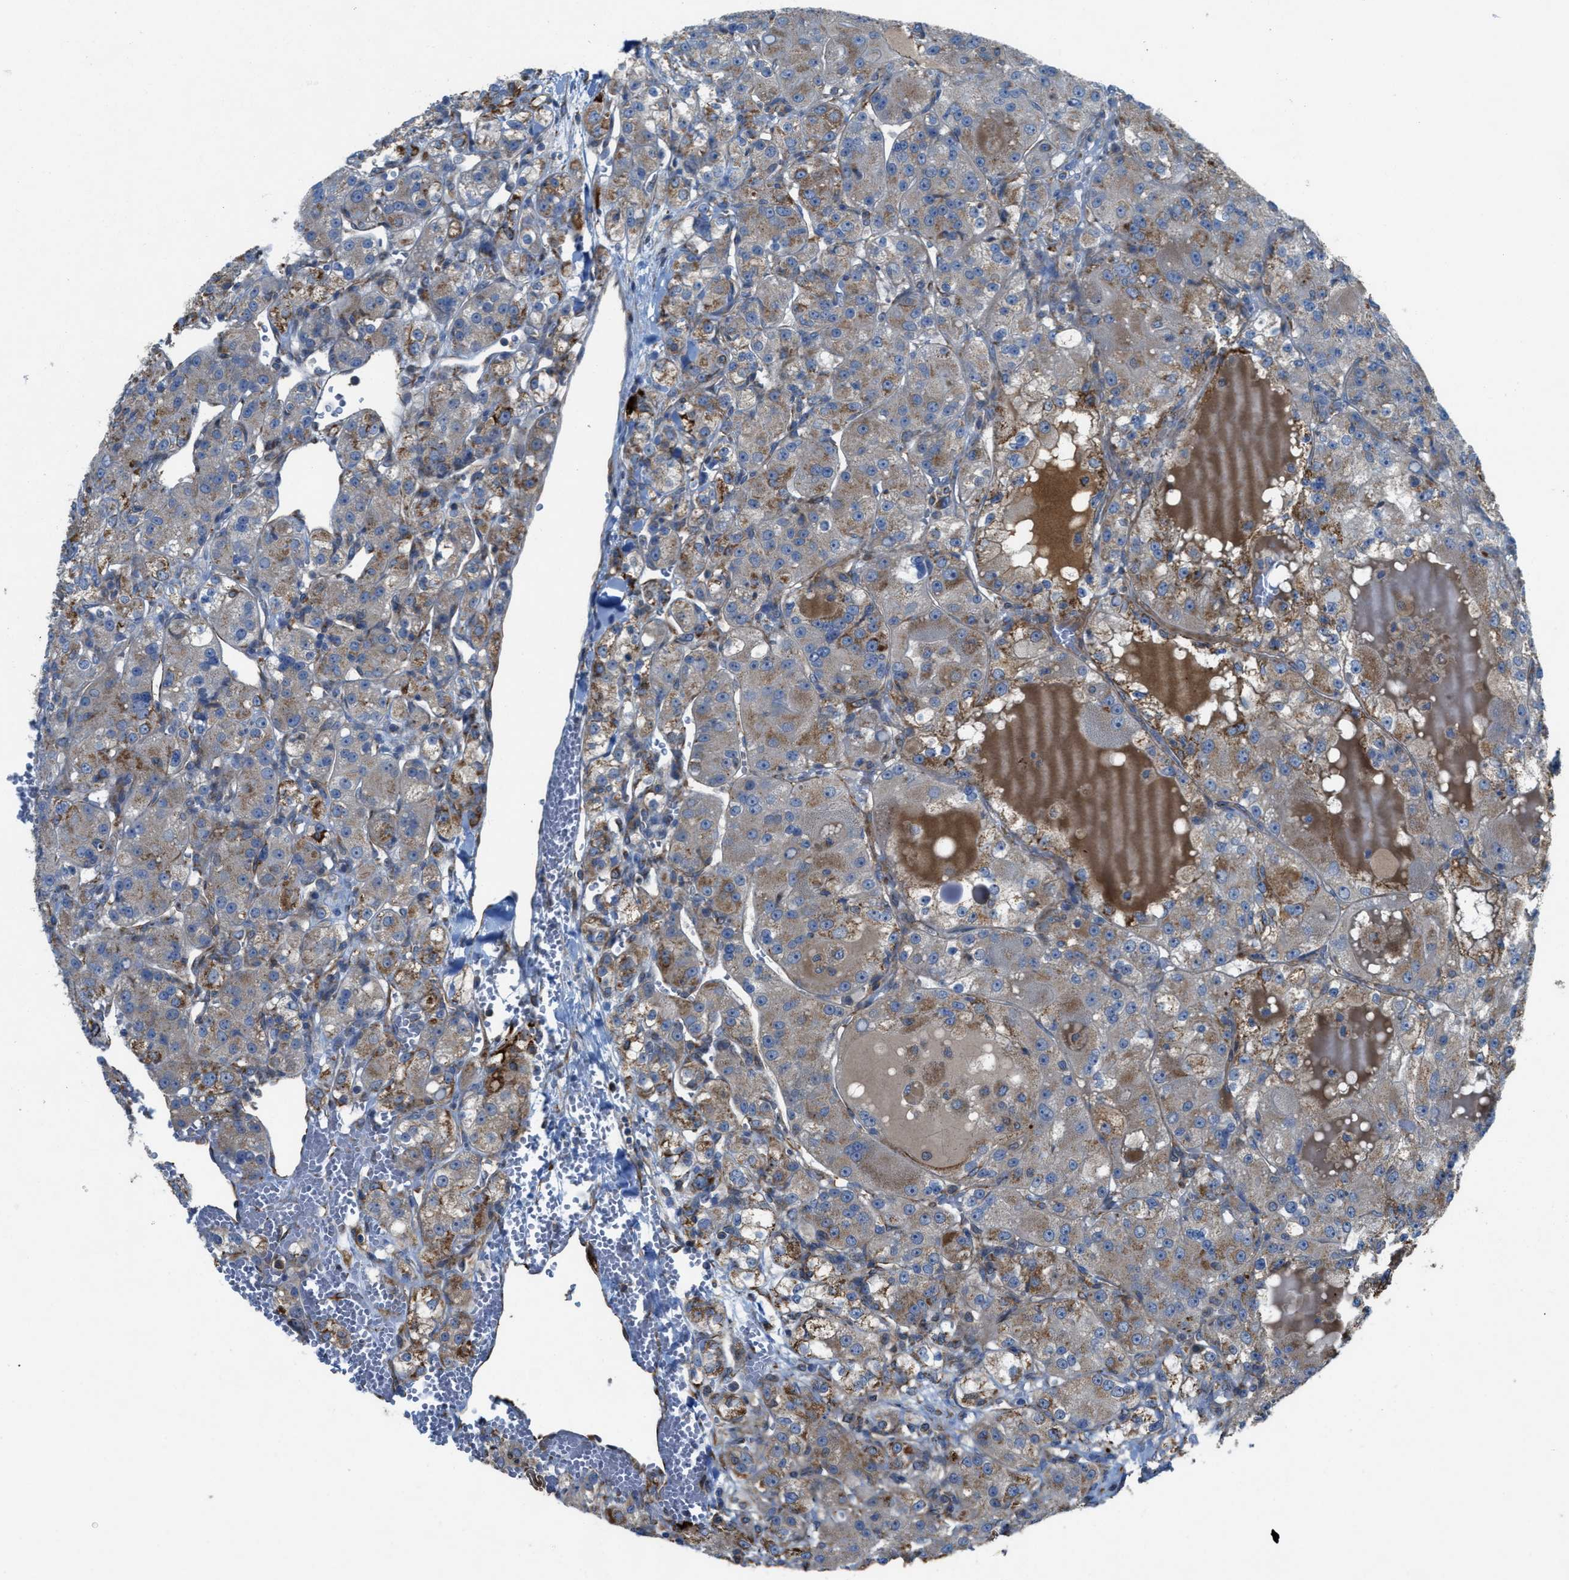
{"staining": {"intensity": "moderate", "quantity": "<25%", "location": "cytoplasmic/membranous"}, "tissue": "renal cancer", "cell_type": "Tumor cells", "image_type": "cancer", "snomed": [{"axis": "morphology", "description": "Neoplasm, malignant, NOS"}, {"axis": "topography", "description": "Kidney"}], "caption": "Renal cancer (neoplasm (malignant)) tissue shows moderate cytoplasmic/membranous positivity in about <25% of tumor cells, visualized by immunohistochemistry. The protein is shown in brown color, while the nuclei are stained blue.", "gene": "SLC6A9", "patient": {"sex": "male", "age": 28}}